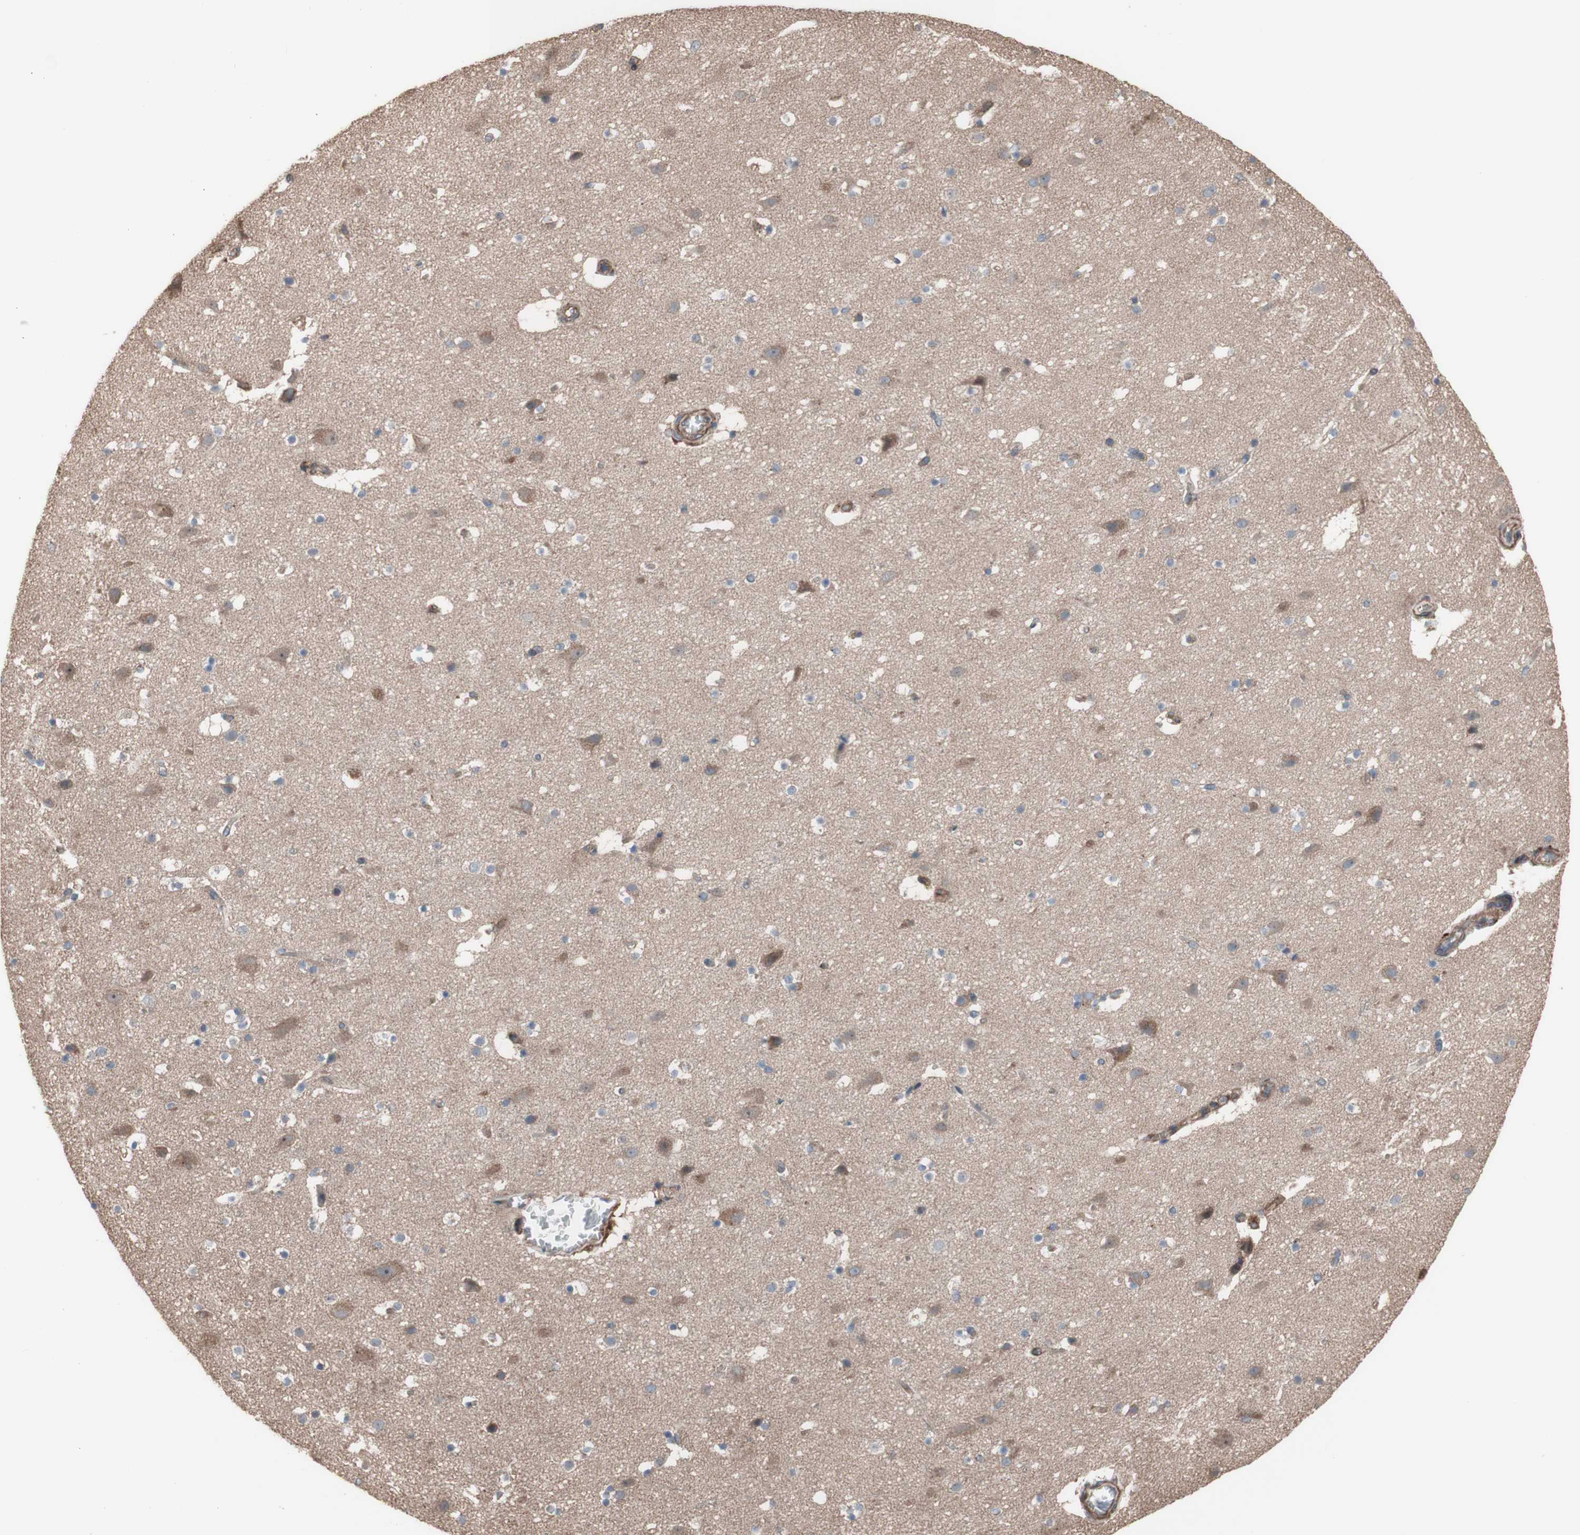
{"staining": {"intensity": "weak", "quantity": "25%-75%", "location": "cytoplasmic/membranous"}, "tissue": "cerebral cortex", "cell_type": "Endothelial cells", "image_type": "normal", "snomed": [{"axis": "morphology", "description": "Normal tissue, NOS"}, {"axis": "topography", "description": "Cerebral cortex"}], "caption": "Approximately 25%-75% of endothelial cells in benign cerebral cortex display weak cytoplasmic/membranous protein positivity as visualized by brown immunohistochemical staining.", "gene": "COPB1", "patient": {"sex": "male", "age": 45}}